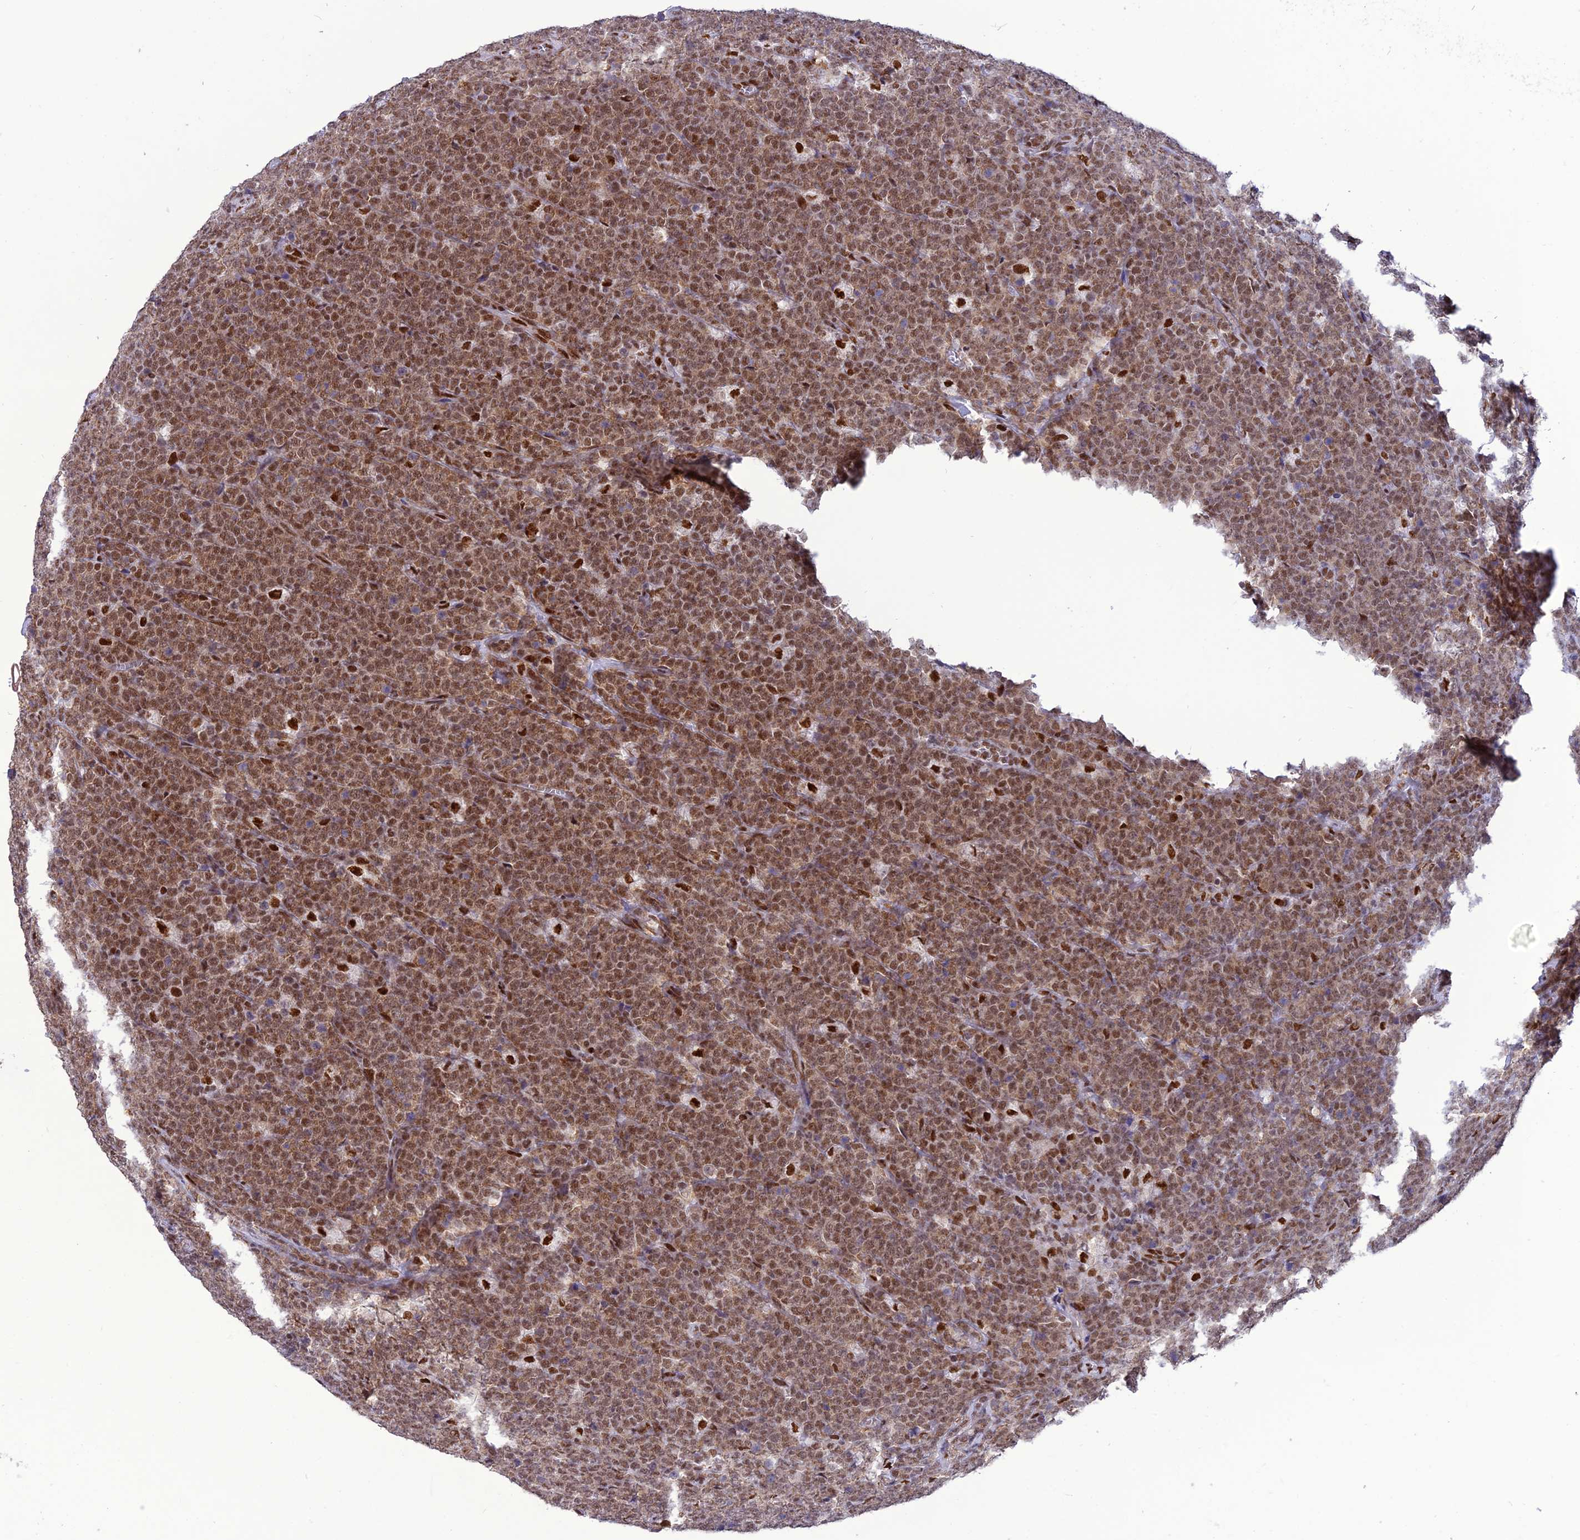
{"staining": {"intensity": "moderate", "quantity": ">75%", "location": "cytoplasmic/membranous,nuclear"}, "tissue": "lymphoma", "cell_type": "Tumor cells", "image_type": "cancer", "snomed": [{"axis": "morphology", "description": "Malignant lymphoma, non-Hodgkin's type, High grade"}, {"axis": "topography", "description": "Small intestine"}], "caption": "Human malignant lymphoma, non-Hodgkin's type (high-grade) stained with a protein marker reveals moderate staining in tumor cells.", "gene": "DDX1", "patient": {"sex": "male", "age": 8}}